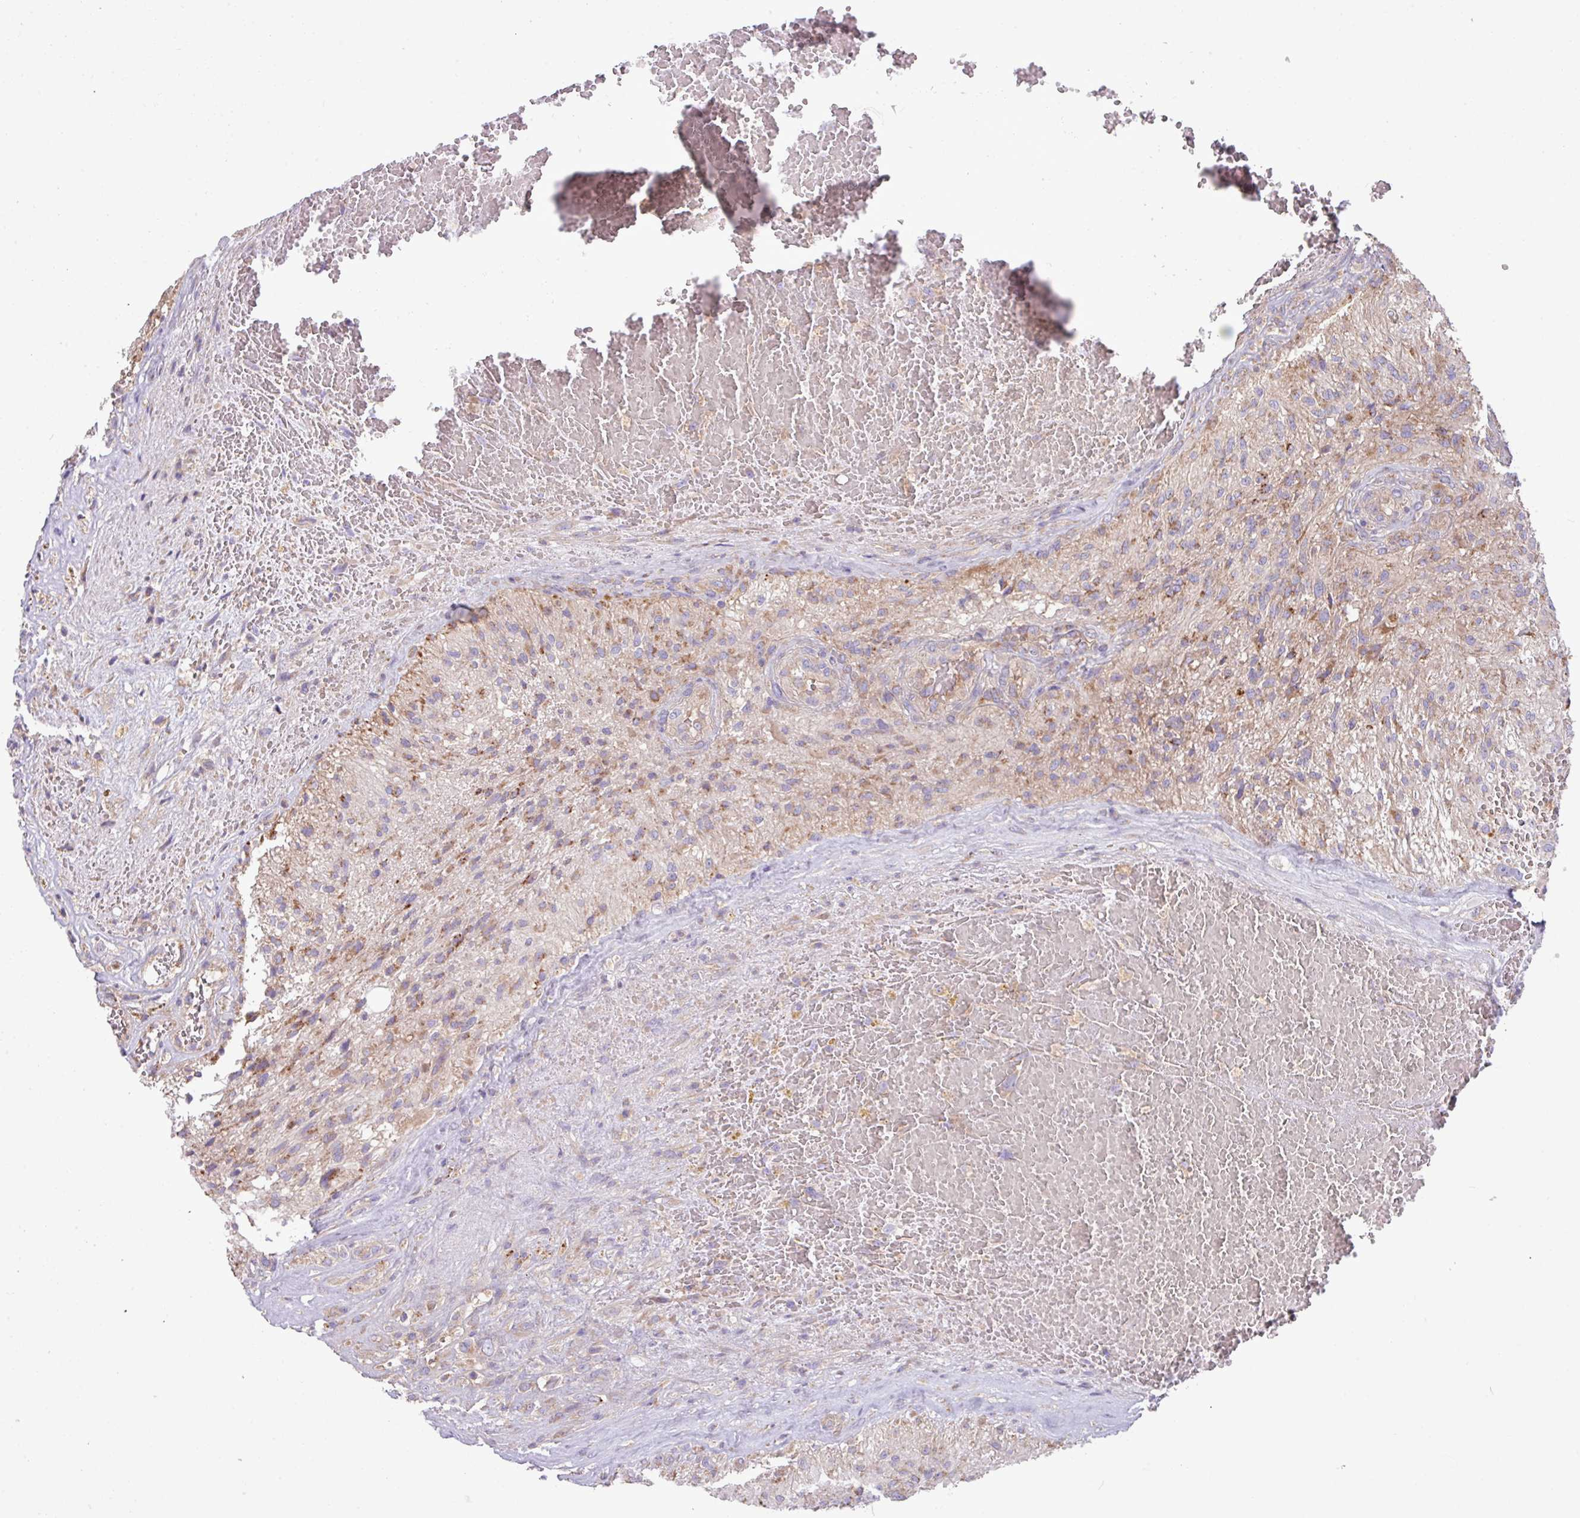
{"staining": {"intensity": "weak", "quantity": ">75%", "location": "cytoplasmic/membranous"}, "tissue": "glioma", "cell_type": "Tumor cells", "image_type": "cancer", "snomed": [{"axis": "morphology", "description": "Glioma, malignant, High grade"}, {"axis": "topography", "description": "Brain"}], "caption": "A micrograph showing weak cytoplasmic/membranous expression in about >75% of tumor cells in malignant glioma (high-grade), as visualized by brown immunohistochemical staining.", "gene": "PPM1J", "patient": {"sex": "male", "age": 56}}